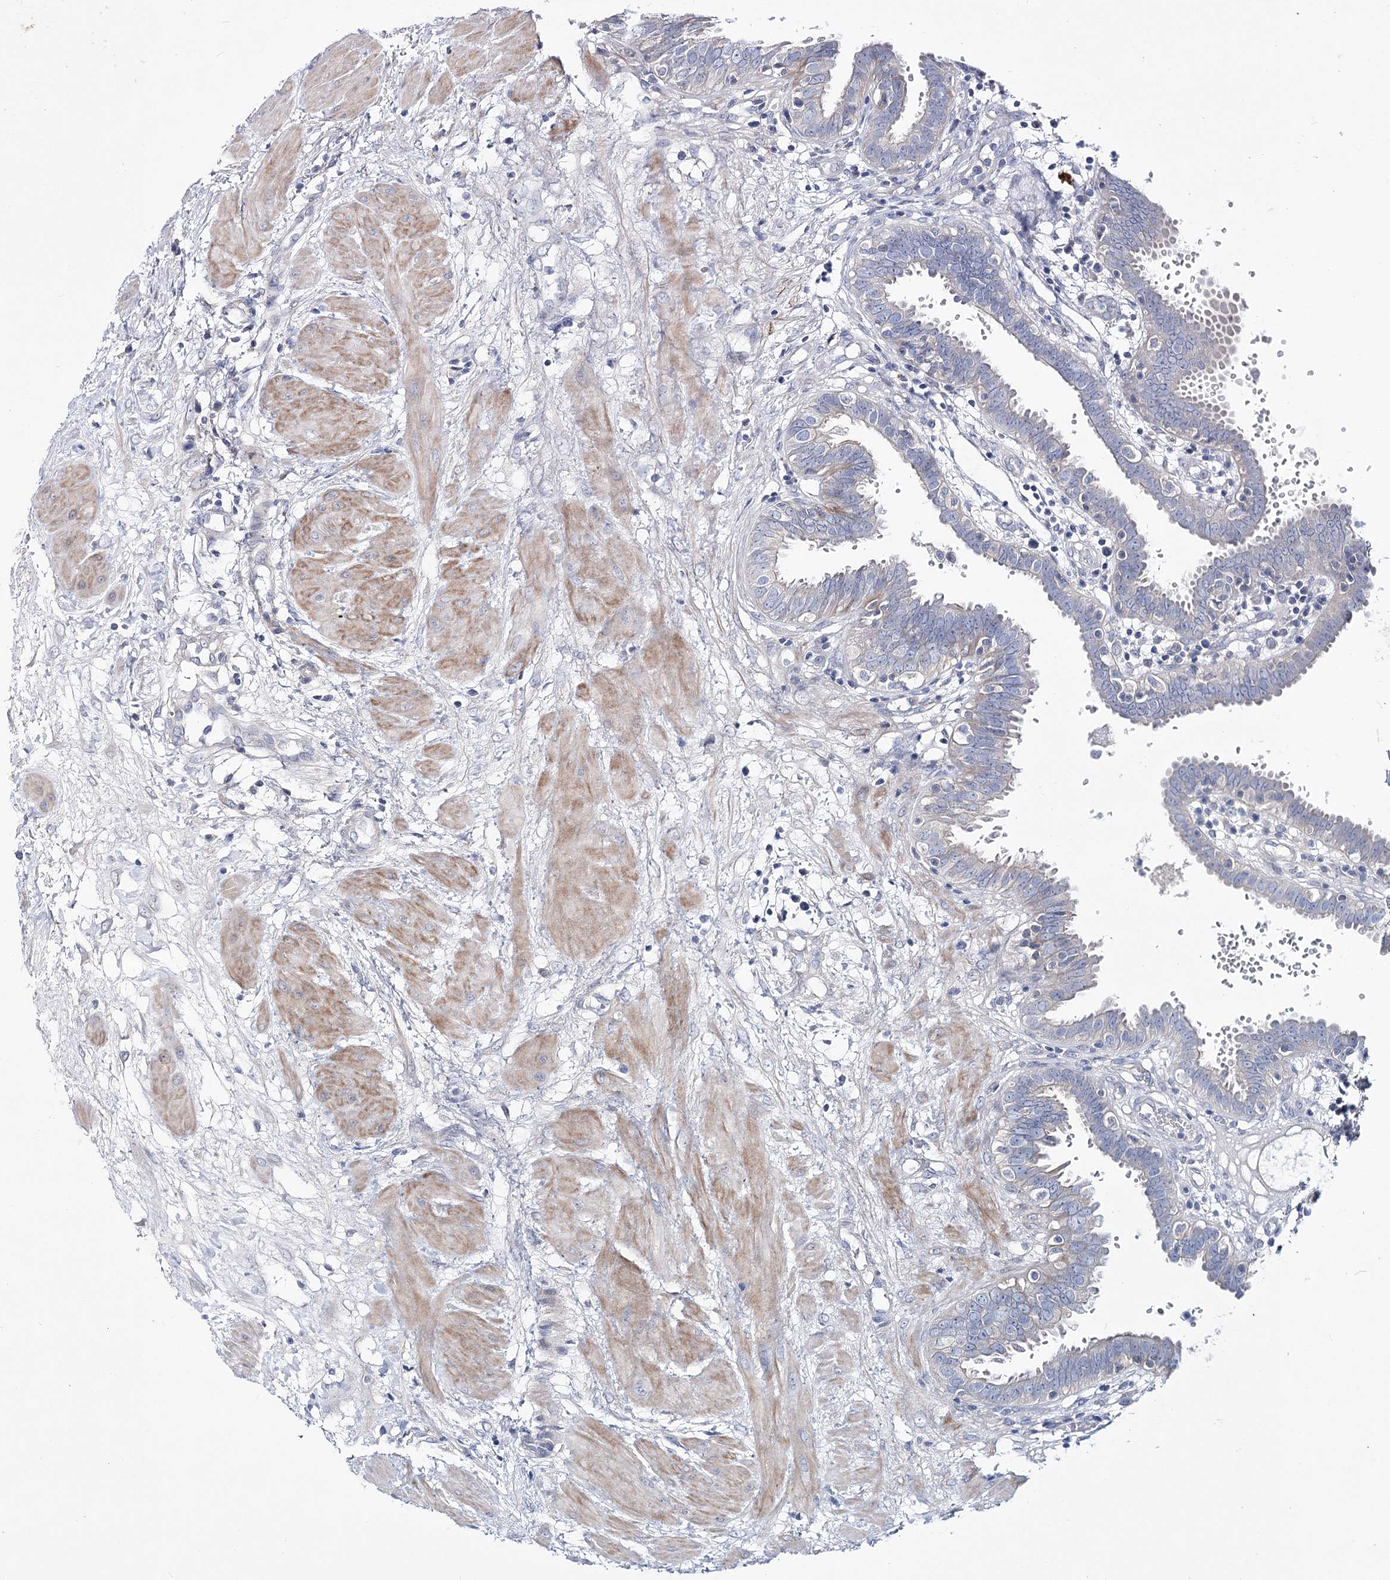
{"staining": {"intensity": "weak", "quantity": "<25%", "location": "cytoplasmic/membranous"}, "tissue": "fallopian tube", "cell_type": "Glandular cells", "image_type": "normal", "snomed": [{"axis": "morphology", "description": "Normal tissue, NOS"}, {"axis": "topography", "description": "Fallopian tube"}, {"axis": "topography", "description": "Placenta"}], "caption": "DAB (3,3'-diaminobenzidine) immunohistochemical staining of unremarkable fallopian tube demonstrates no significant expression in glandular cells. (Brightfield microscopy of DAB (3,3'-diaminobenzidine) IHC at high magnification).", "gene": "LRRC14B", "patient": {"sex": "female", "age": 32}}